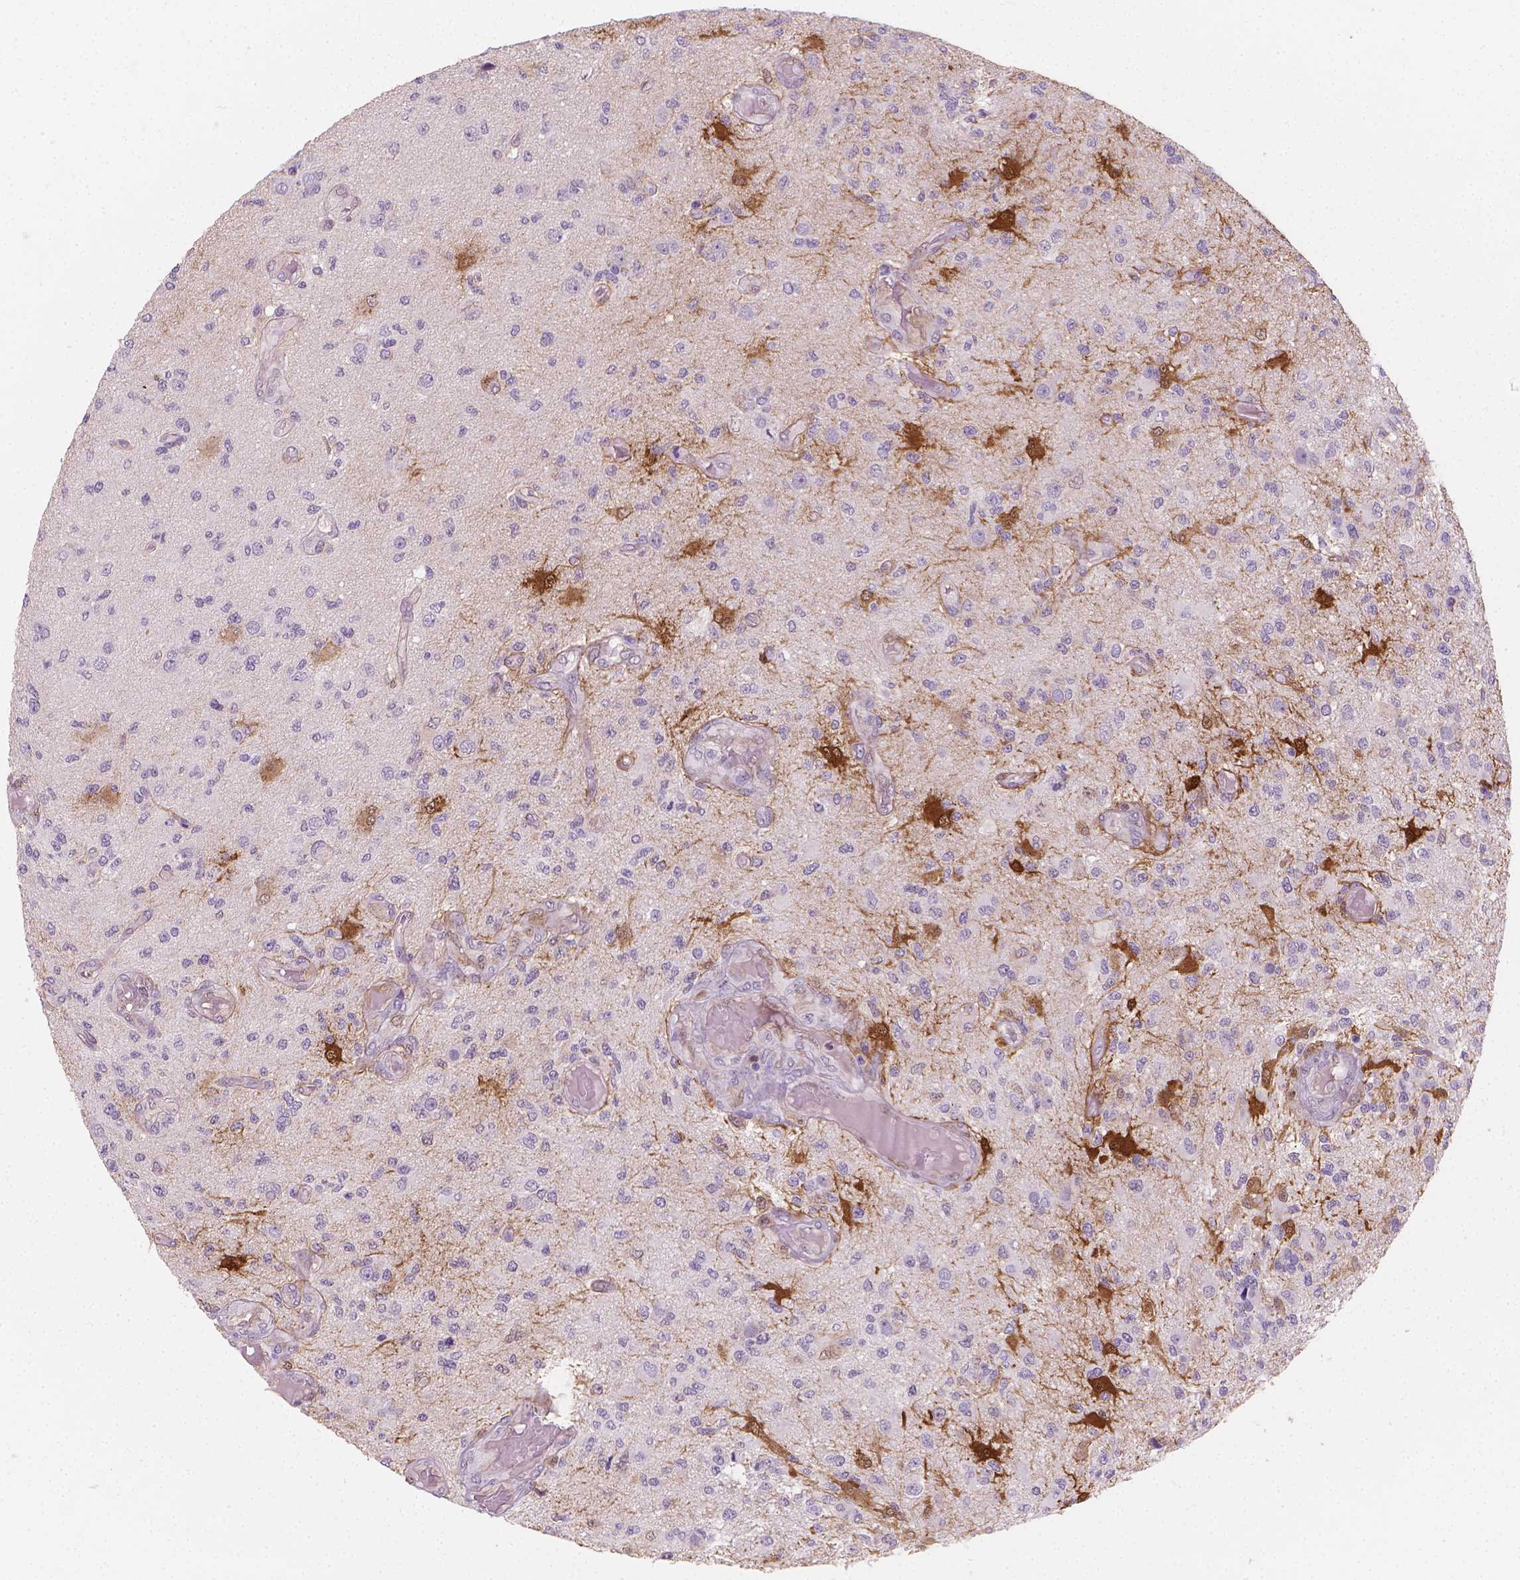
{"staining": {"intensity": "negative", "quantity": "none", "location": "none"}, "tissue": "glioma", "cell_type": "Tumor cells", "image_type": "cancer", "snomed": [{"axis": "morphology", "description": "Glioma, malignant, High grade"}, {"axis": "topography", "description": "Brain"}], "caption": "The immunohistochemistry histopathology image has no significant staining in tumor cells of malignant glioma (high-grade) tissue.", "gene": "TNFAIP2", "patient": {"sex": "female", "age": 63}}